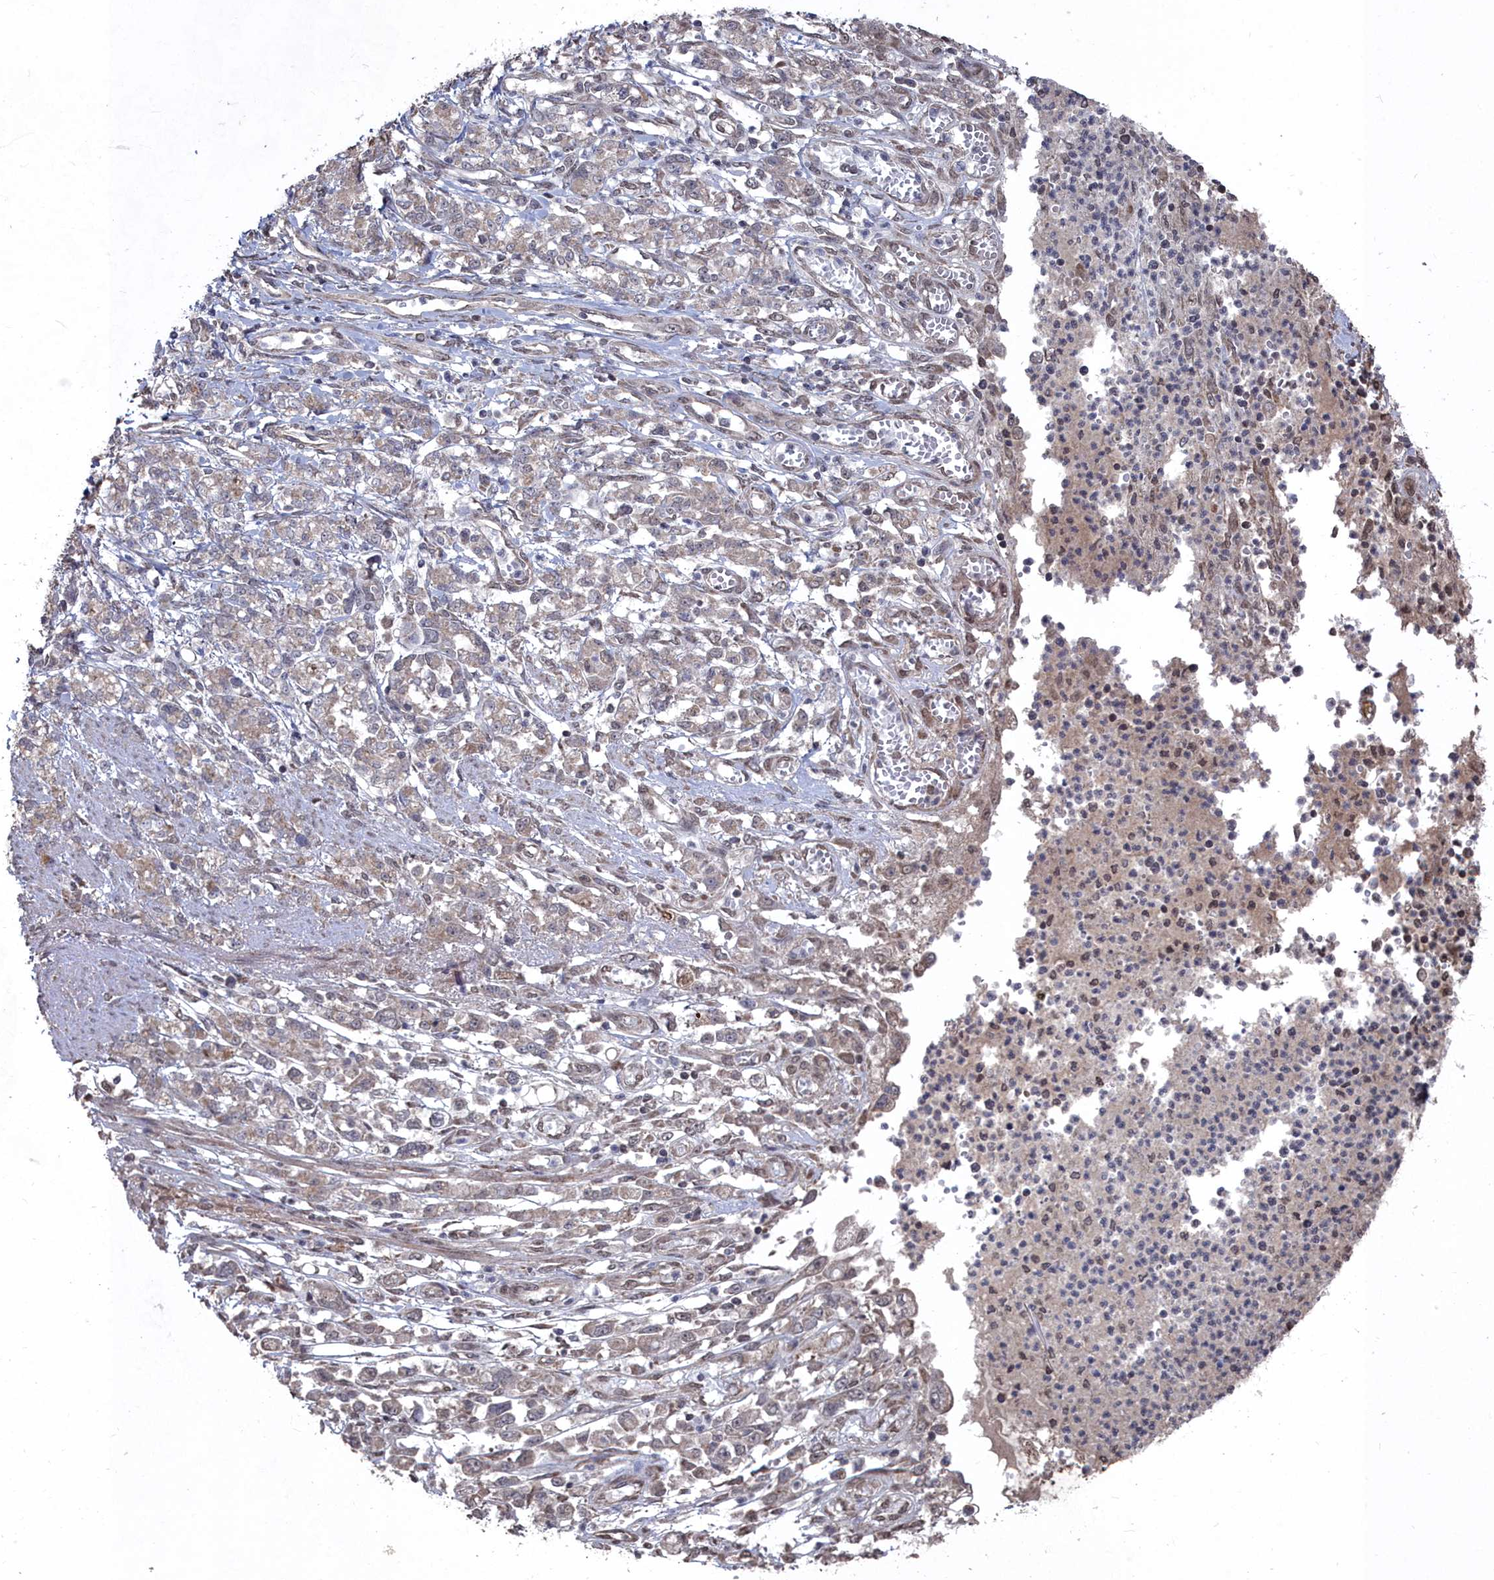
{"staining": {"intensity": "weak", "quantity": "25%-75%", "location": "cytoplasmic/membranous"}, "tissue": "stomach cancer", "cell_type": "Tumor cells", "image_type": "cancer", "snomed": [{"axis": "morphology", "description": "Adenocarcinoma, NOS"}, {"axis": "topography", "description": "Stomach"}], "caption": "Tumor cells show low levels of weak cytoplasmic/membranous expression in approximately 25%-75% of cells in human stomach cancer. The protein is stained brown, and the nuclei are stained in blue (DAB (3,3'-diaminobenzidine) IHC with brightfield microscopy, high magnification).", "gene": "CCNP", "patient": {"sex": "female", "age": 76}}